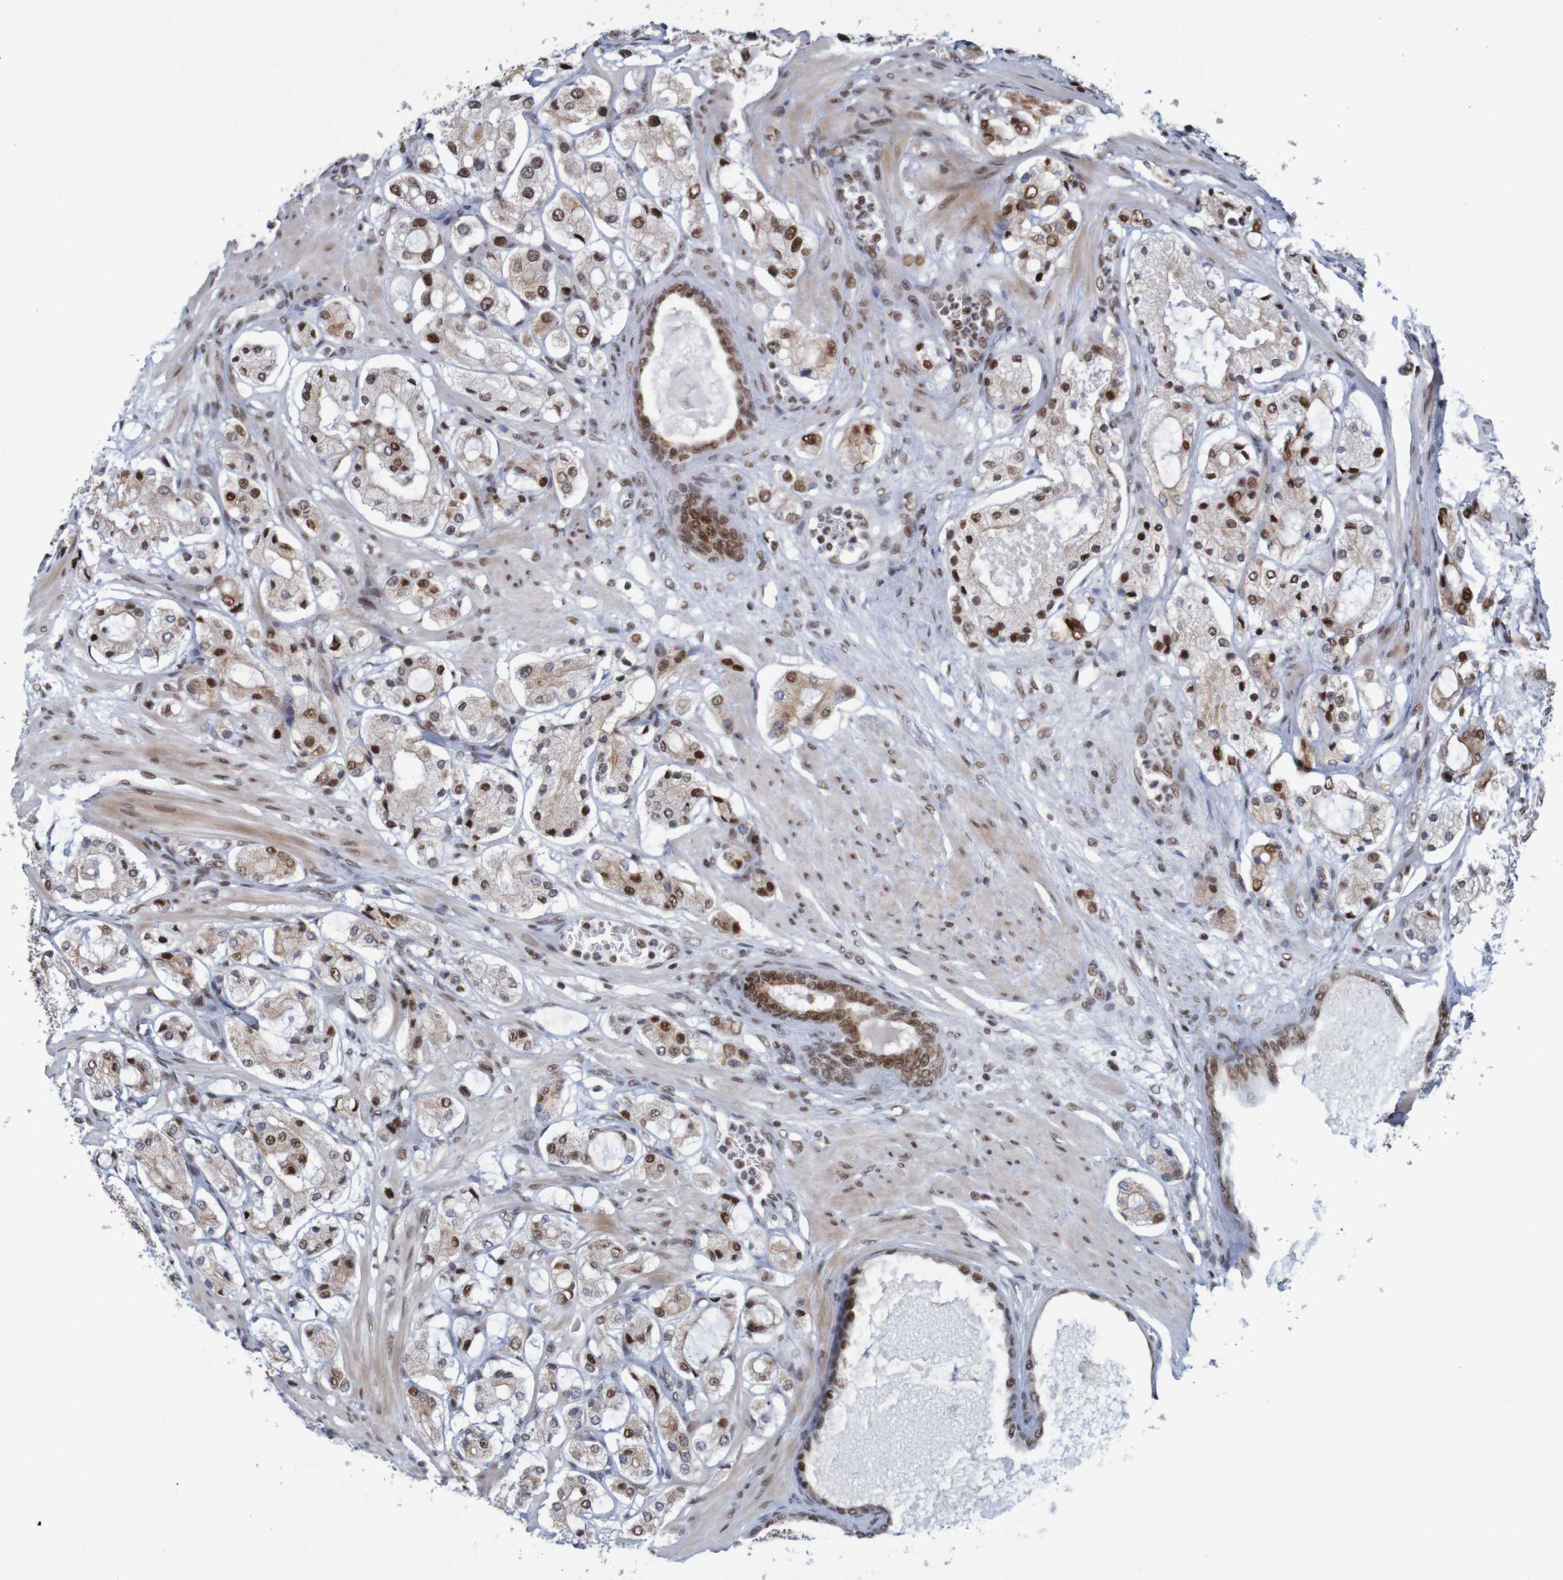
{"staining": {"intensity": "moderate", "quantity": ">75%", "location": "nuclear"}, "tissue": "prostate cancer", "cell_type": "Tumor cells", "image_type": "cancer", "snomed": [{"axis": "morphology", "description": "Adenocarcinoma, High grade"}, {"axis": "topography", "description": "Prostate"}], "caption": "This image demonstrates immunohistochemistry (IHC) staining of human prostate cancer (high-grade adenocarcinoma), with medium moderate nuclear positivity in approximately >75% of tumor cells.", "gene": "THRAP3", "patient": {"sex": "male", "age": 65}}